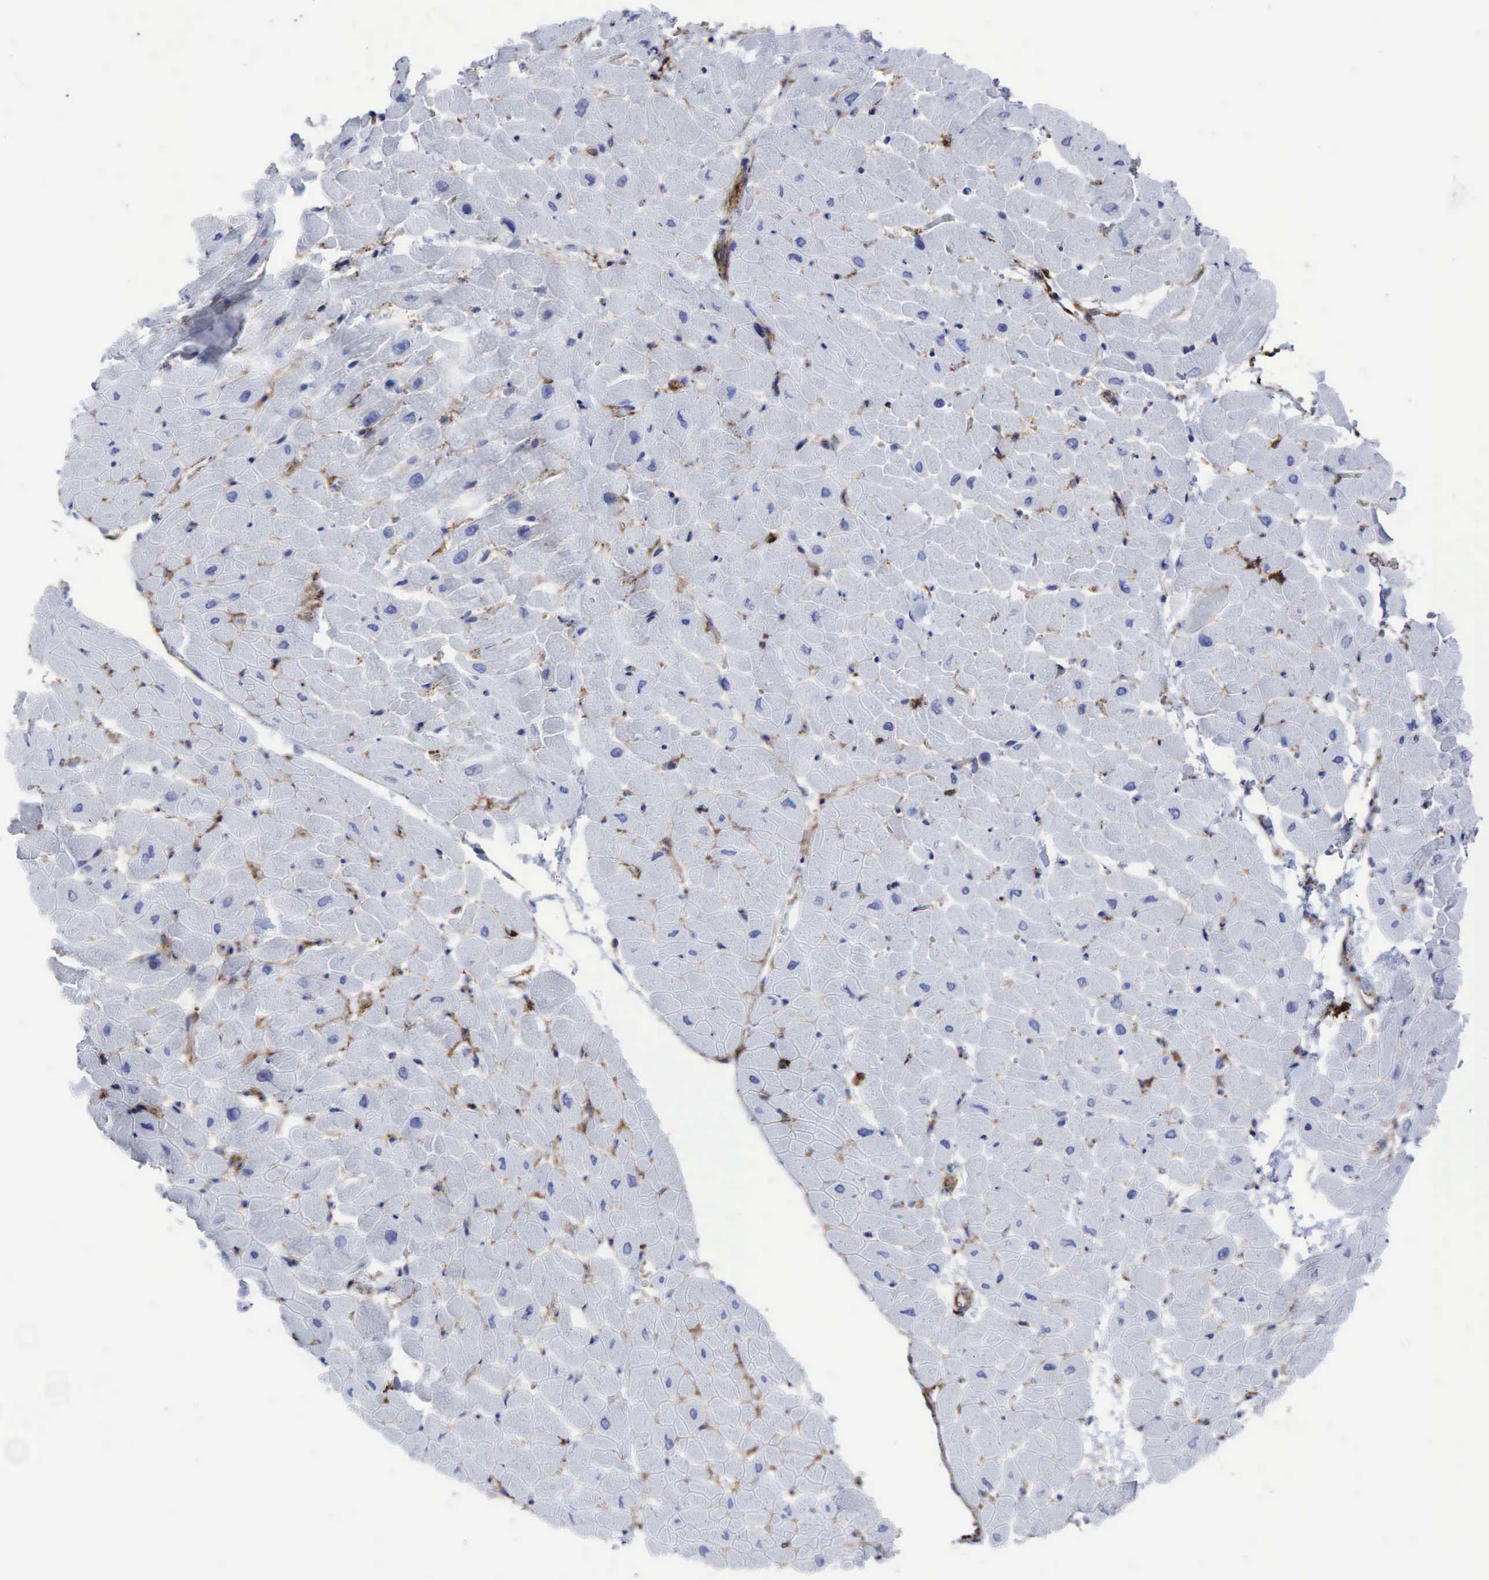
{"staining": {"intensity": "negative", "quantity": "none", "location": "none"}, "tissue": "heart muscle", "cell_type": "Cardiomyocytes", "image_type": "normal", "snomed": [{"axis": "morphology", "description": "Normal tissue, NOS"}, {"axis": "topography", "description": "Heart"}], "caption": "Immunohistochemistry micrograph of normal human heart muscle stained for a protein (brown), which demonstrates no expression in cardiomyocytes.", "gene": "CD44", "patient": {"sex": "male", "age": 45}}